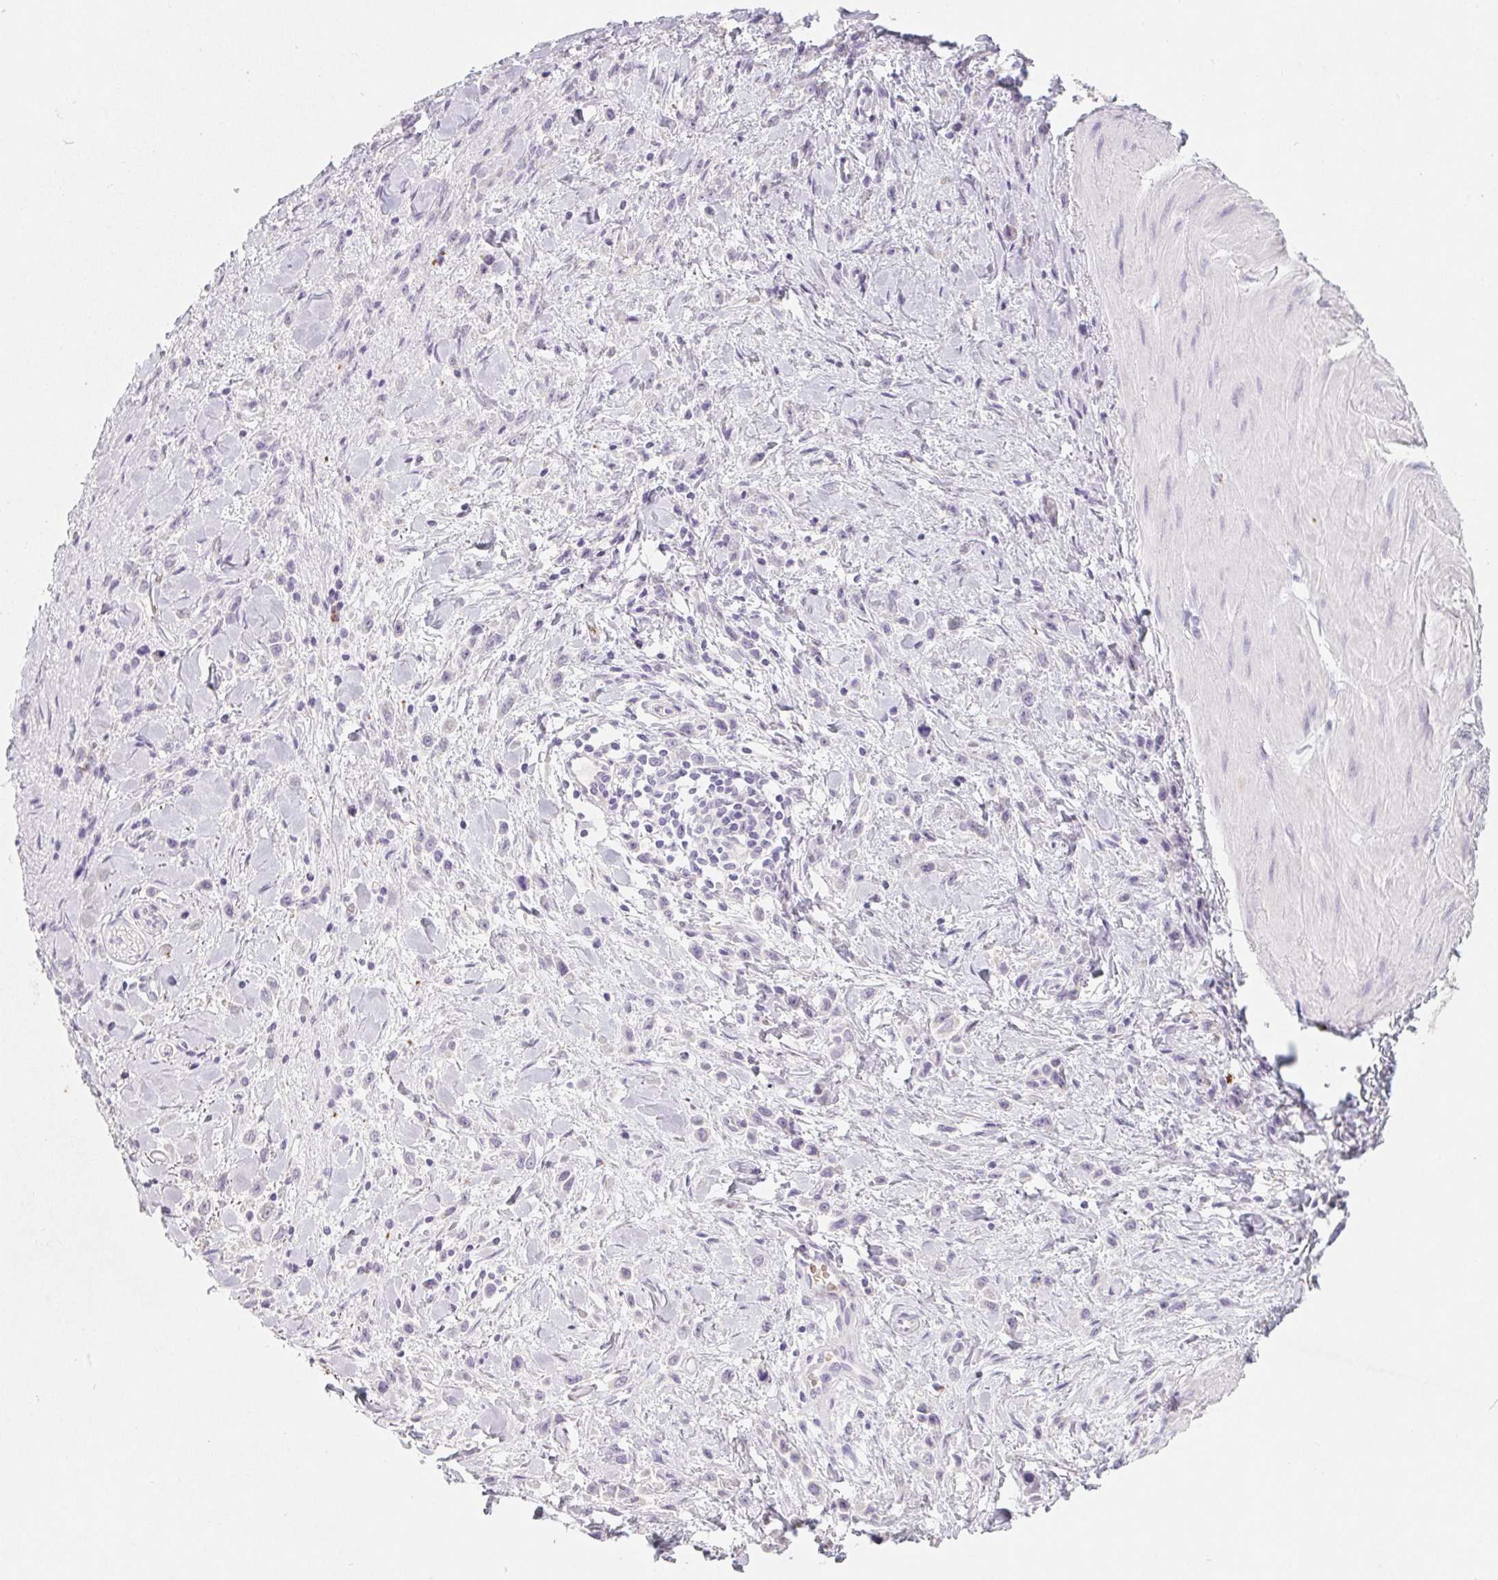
{"staining": {"intensity": "negative", "quantity": "none", "location": "none"}, "tissue": "stomach cancer", "cell_type": "Tumor cells", "image_type": "cancer", "snomed": [{"axis": "morphology", "description": "Adenocarcinoma, NOS"}, {"axis": "topography", "description": "Stomach"}], "caption": "An immunohistochemistry image of stomach cancer (adenocarcinoma) is shown. There is no staining in tumor cells of stomach cancer (adenocarcinoma).", "gene": "DCD", "patient": {"sex": "male", "age": 47}}